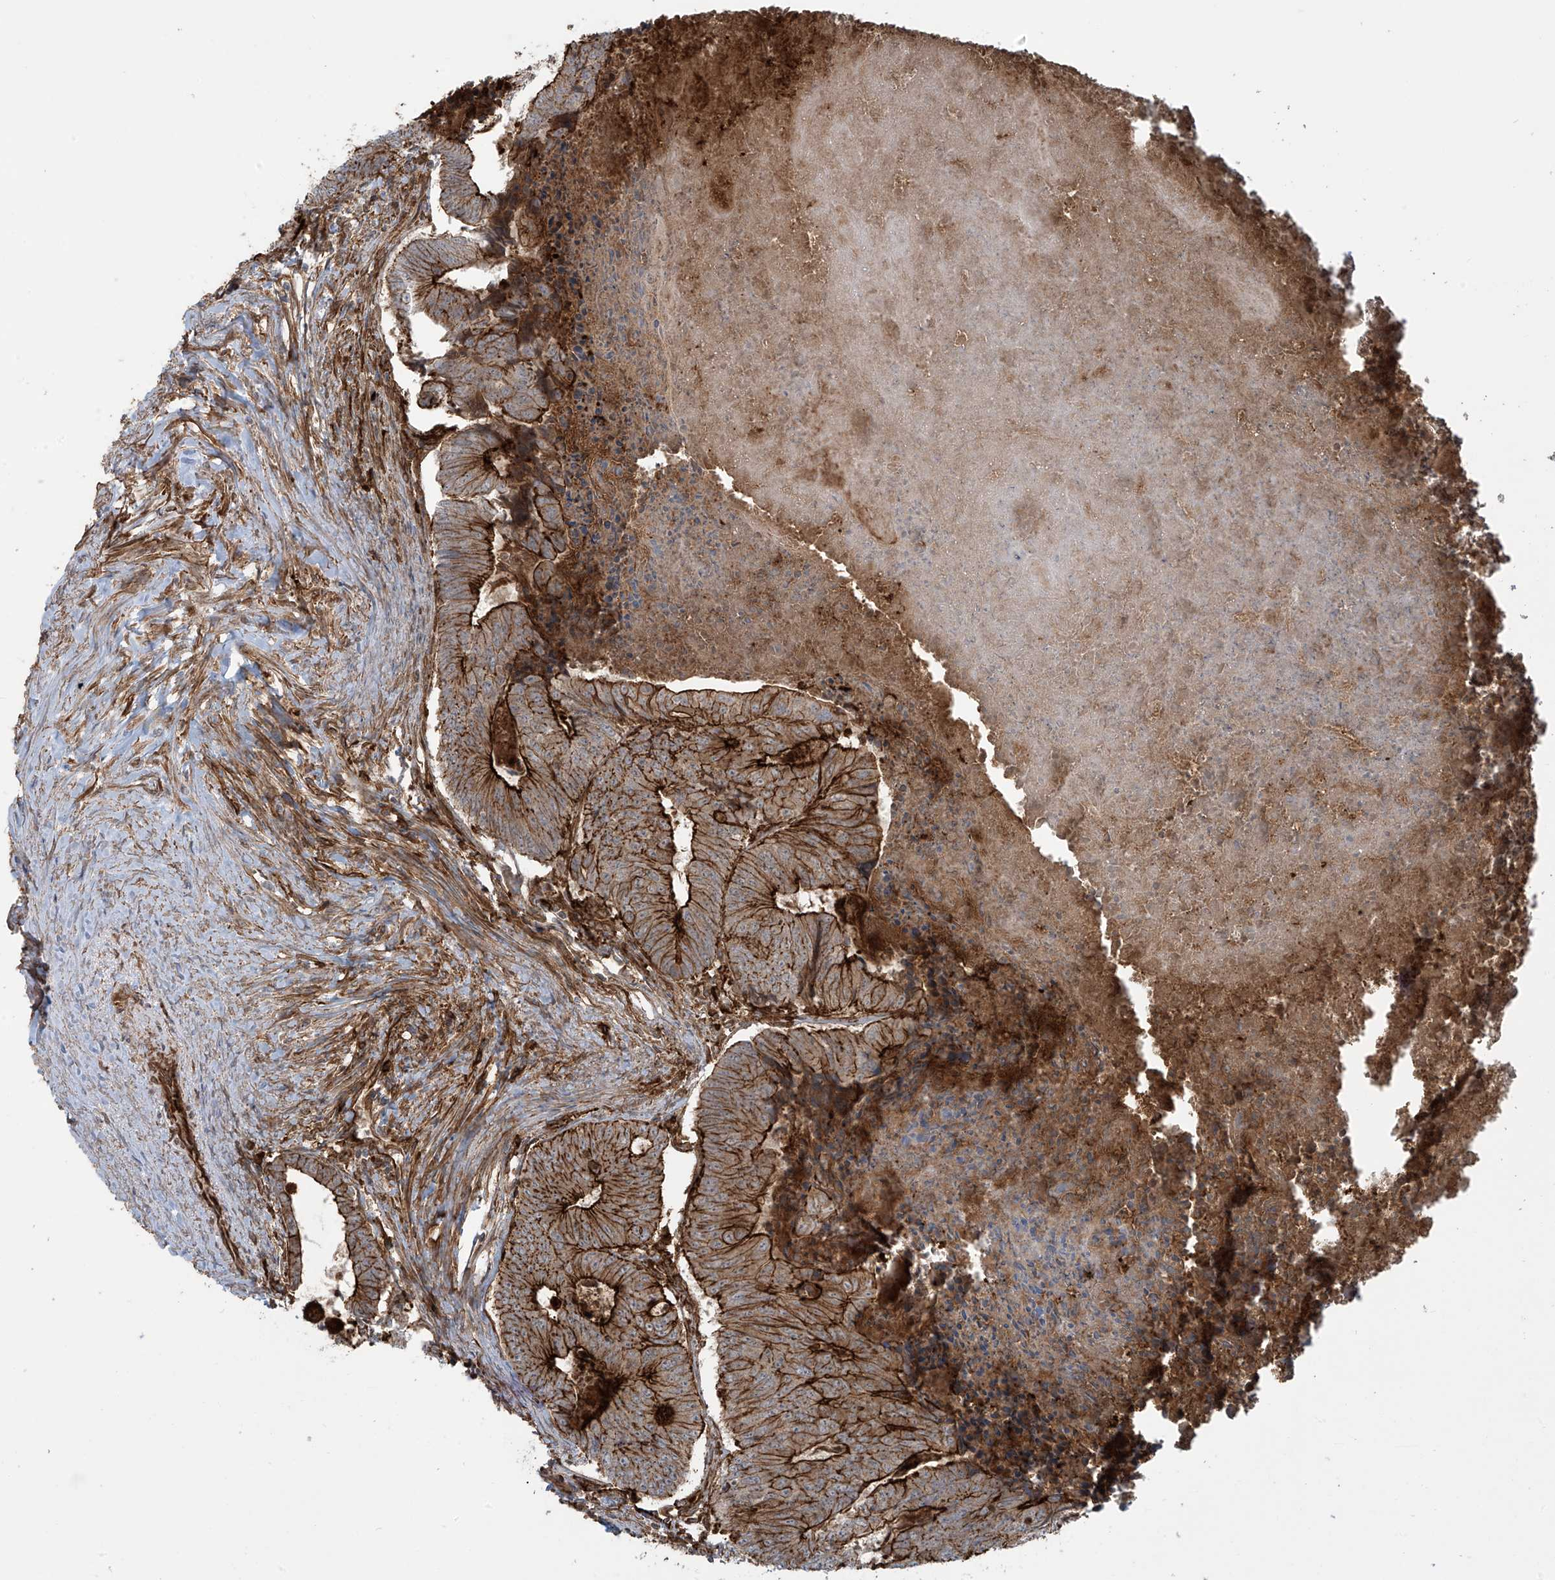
{"staining": {"intensity": "strong", "quantity": ">75%", "location": "cytoplasmic/membranous"}, "tissue": "colorectal cancer", "cell_type": "Tumor cells", "image_type": "cancer", "snomed": [{"axis": "morphology", "description": "Adenocarcinoma, NOS"}, {"axis": "topography", "description": "Colon"}], "caption": "Colorectal cancer (adenocarcinoma) stained with a brown dye displays strong cytoplasmic/membranous positive expression in about >75% of tumor cells.", "gene": "SLC9A2", "patient": {"sex": "female", "age": 67}}